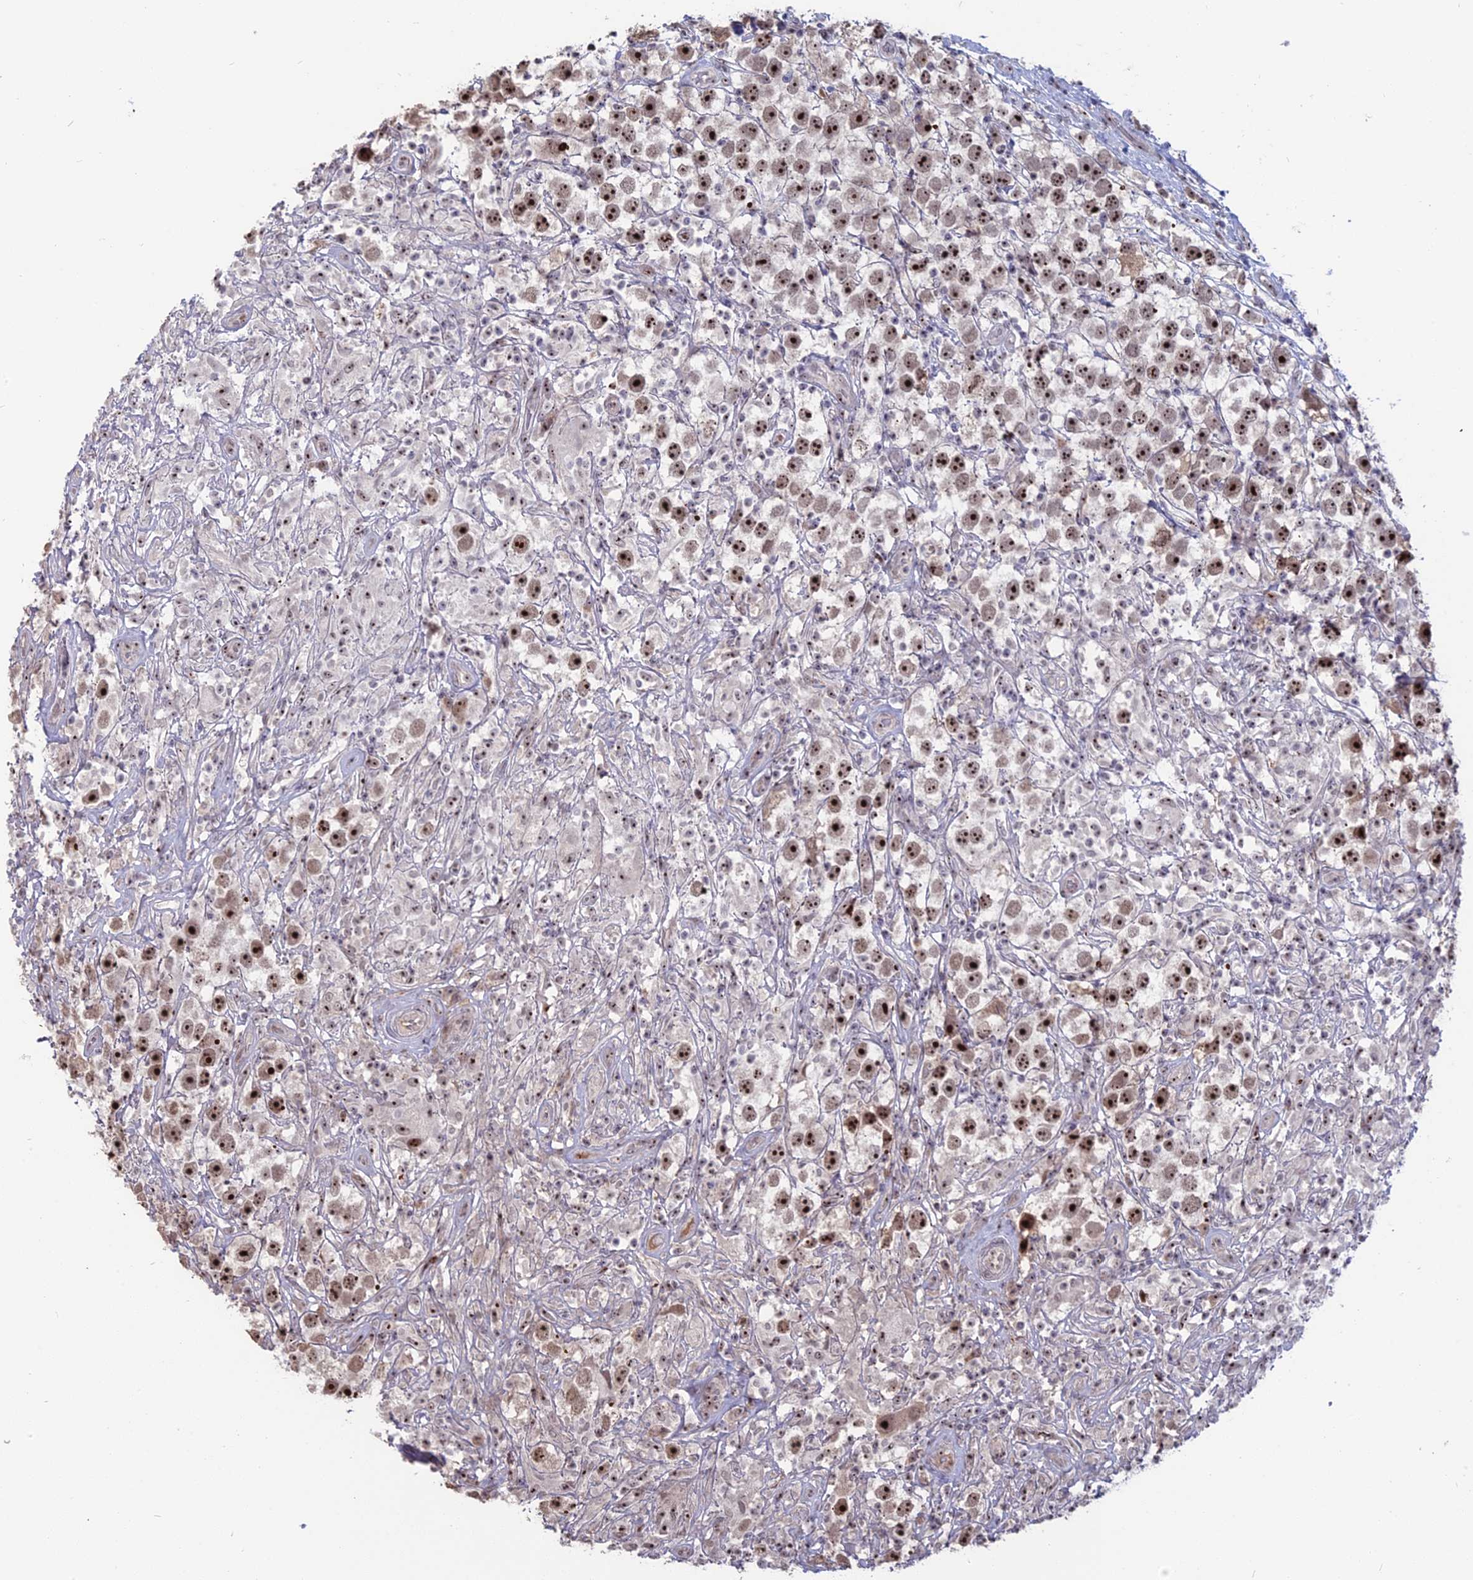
{"staining": {"intensity": "strong", "quantity": ">75%", "location": "nuclear"}, "tissue": "testis cancer", "cell_type": "Tumor cells", "image_type": "cancer", "snomed": [{"axis": "morphology", "description": "Seminoma, NOS"}, {"axis": "topography", "description": "Testis"}], "caption": "Immunohistochemical staining of human testis cancer (seminoma) reveals strong nuclear protein expression in about >75% of tumor cells.", "gene": "FAM131A", "patient": {"sex": "male", "age": 49}}